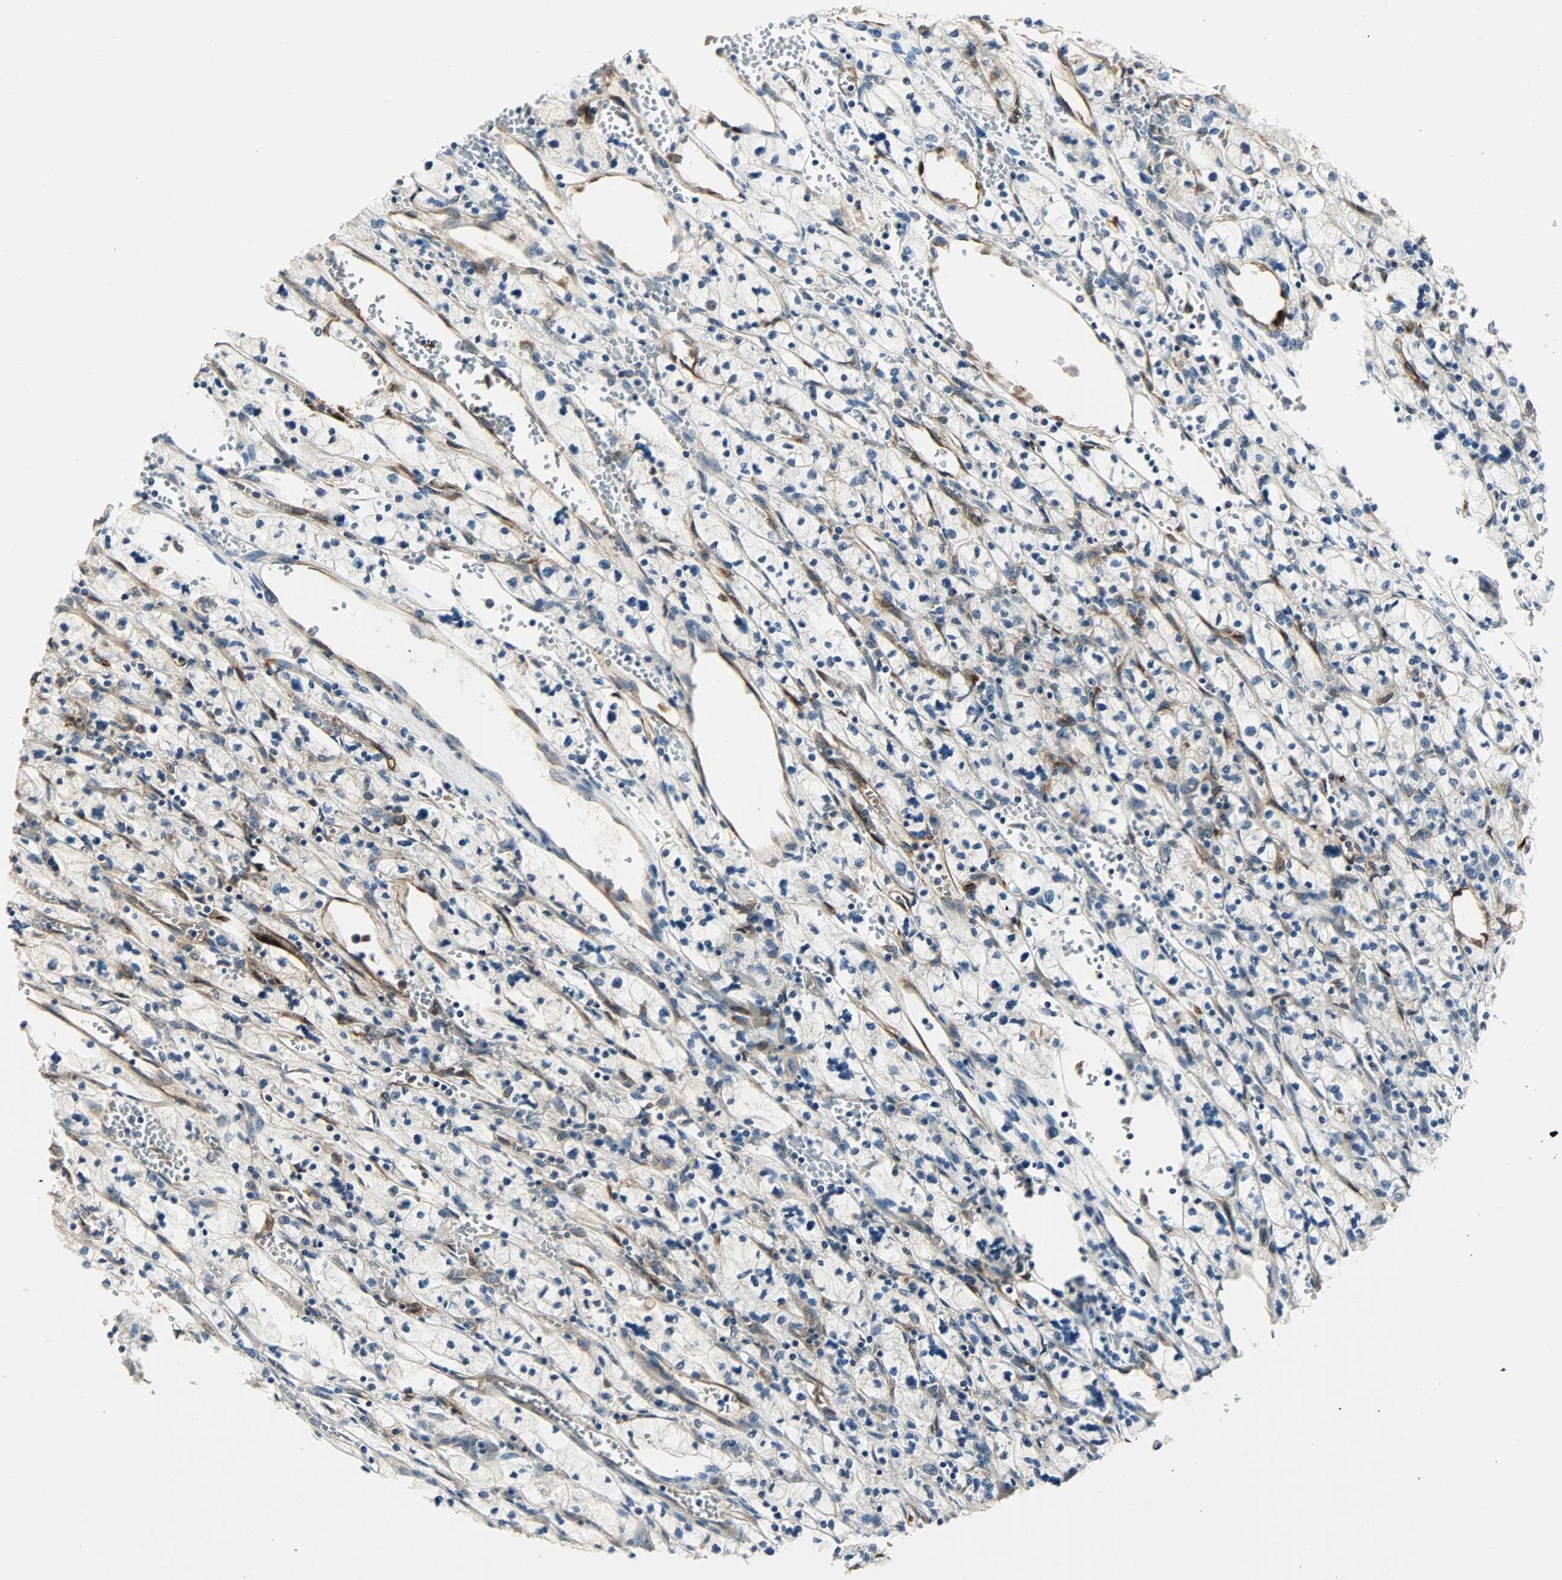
{"staining": {"intensity": "negative", "quantity": "none", "location": "none"}, "tissue": "renal cancer", "cell_type": "Tumor cells", "image_type": "cancer", "snomed": [{"axis": "morphology", "description": "Adenocarcinoma, NOS"}, {"axis": "topography", "description": "Kidney"}], "caption": "Tumor cells show no significant protein staining in renal cancer (adenocarcinoma).", "gene": "WARS1", "patient": {"sex": "female", "age": 83}}